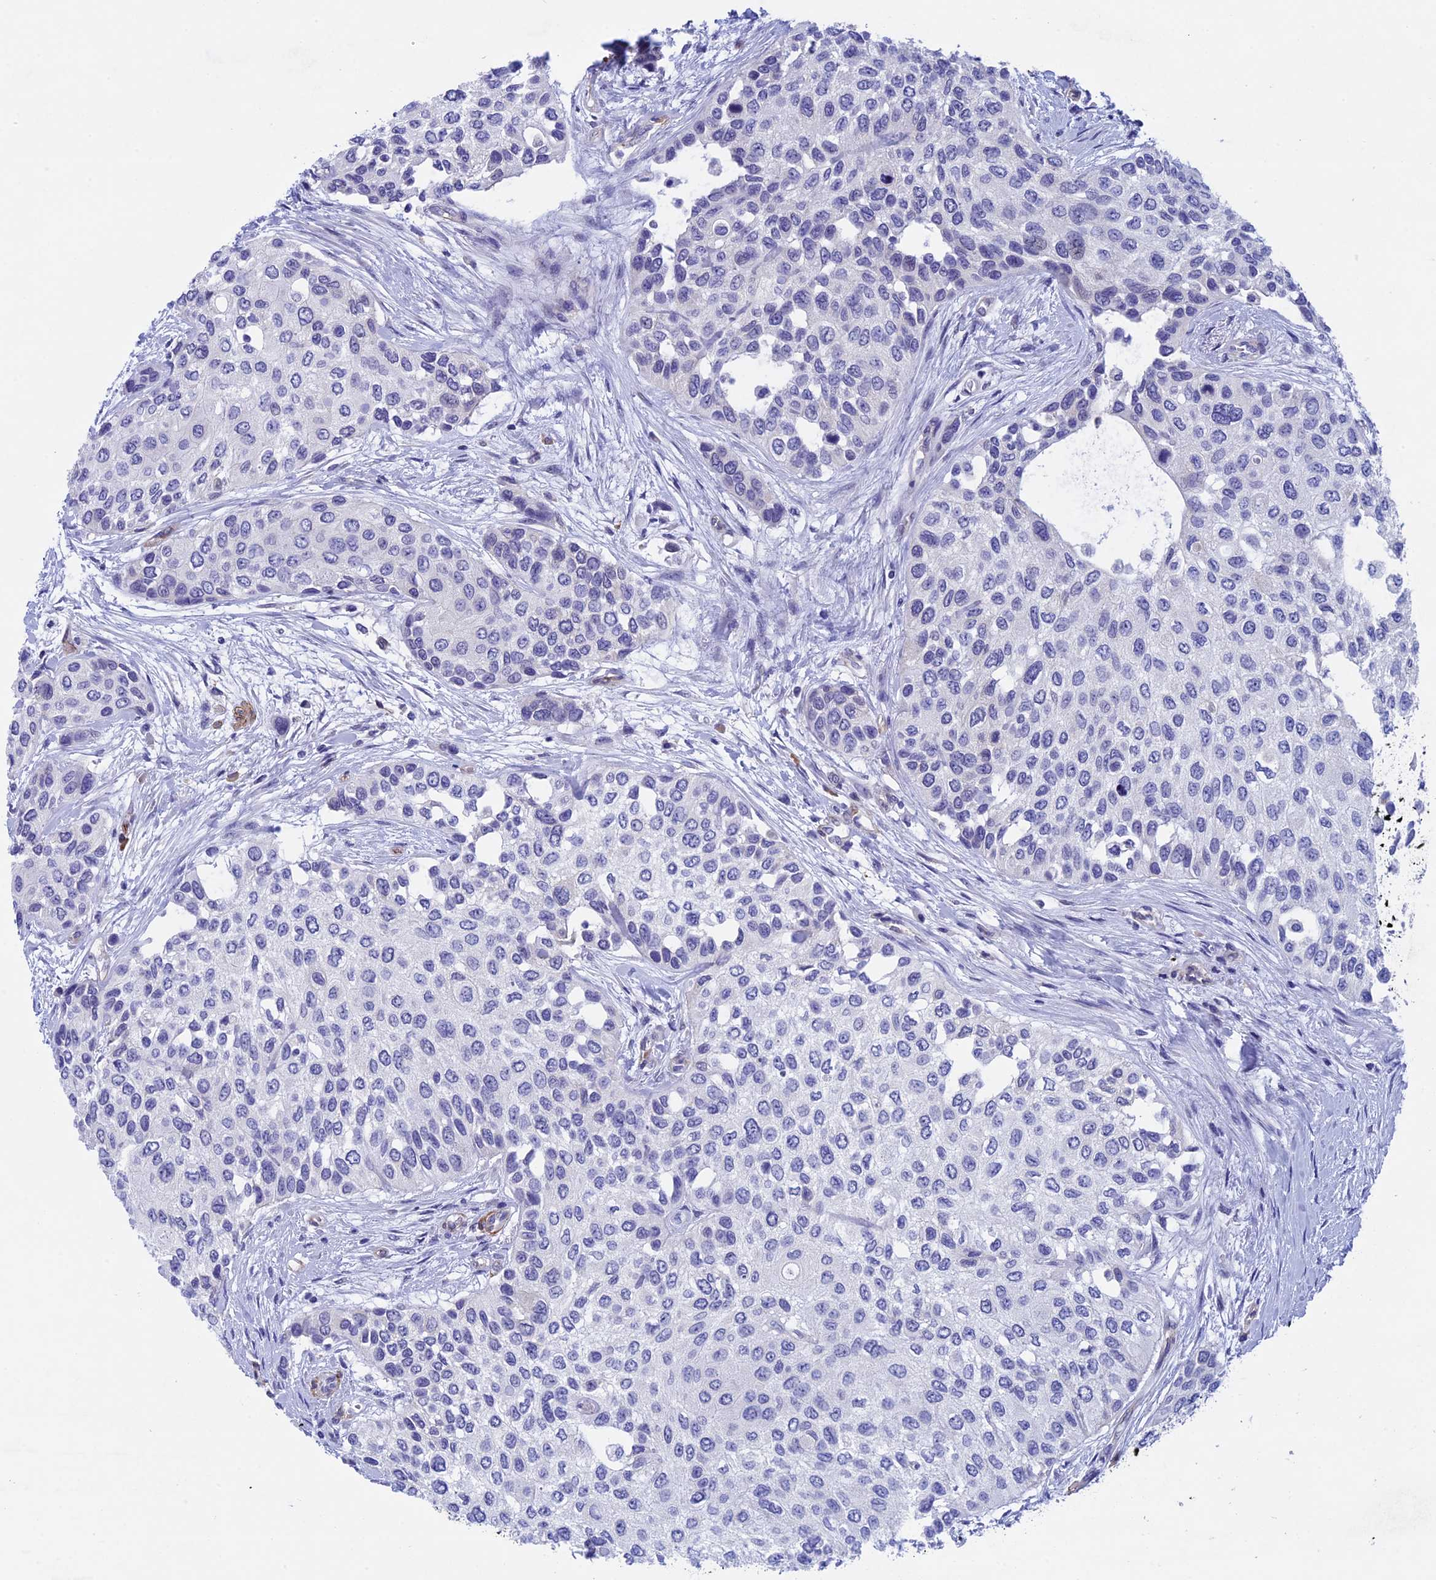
{"staining": {"intensity": "negative", "quantity": "none", "location": "none"}, "tissue": "urothelial cancer", "cell_type": "Tumor cells", "image_type": "cancer", "snomed": [{"axis": "morphology", "description": "Normal tissue, NOS"}, {"axis": "morphology", "description": "Urothelial carcinoma, High grade"}, {"axis": "topography", "description": "Vascular tissue"}, {"axis": "topography", "description": "Urinary bladder"}], "caption": "DAB immunohistochemical staining of urothelial cancer displays no significant expression in tumor cells. Brightfield microscopy of immunohistochemistry stained with DAB (brown) and hematoxylin (blue), captured at high magnification.", "gene": "INSYN1", "patient": {"sex": "female", "age": 56}}